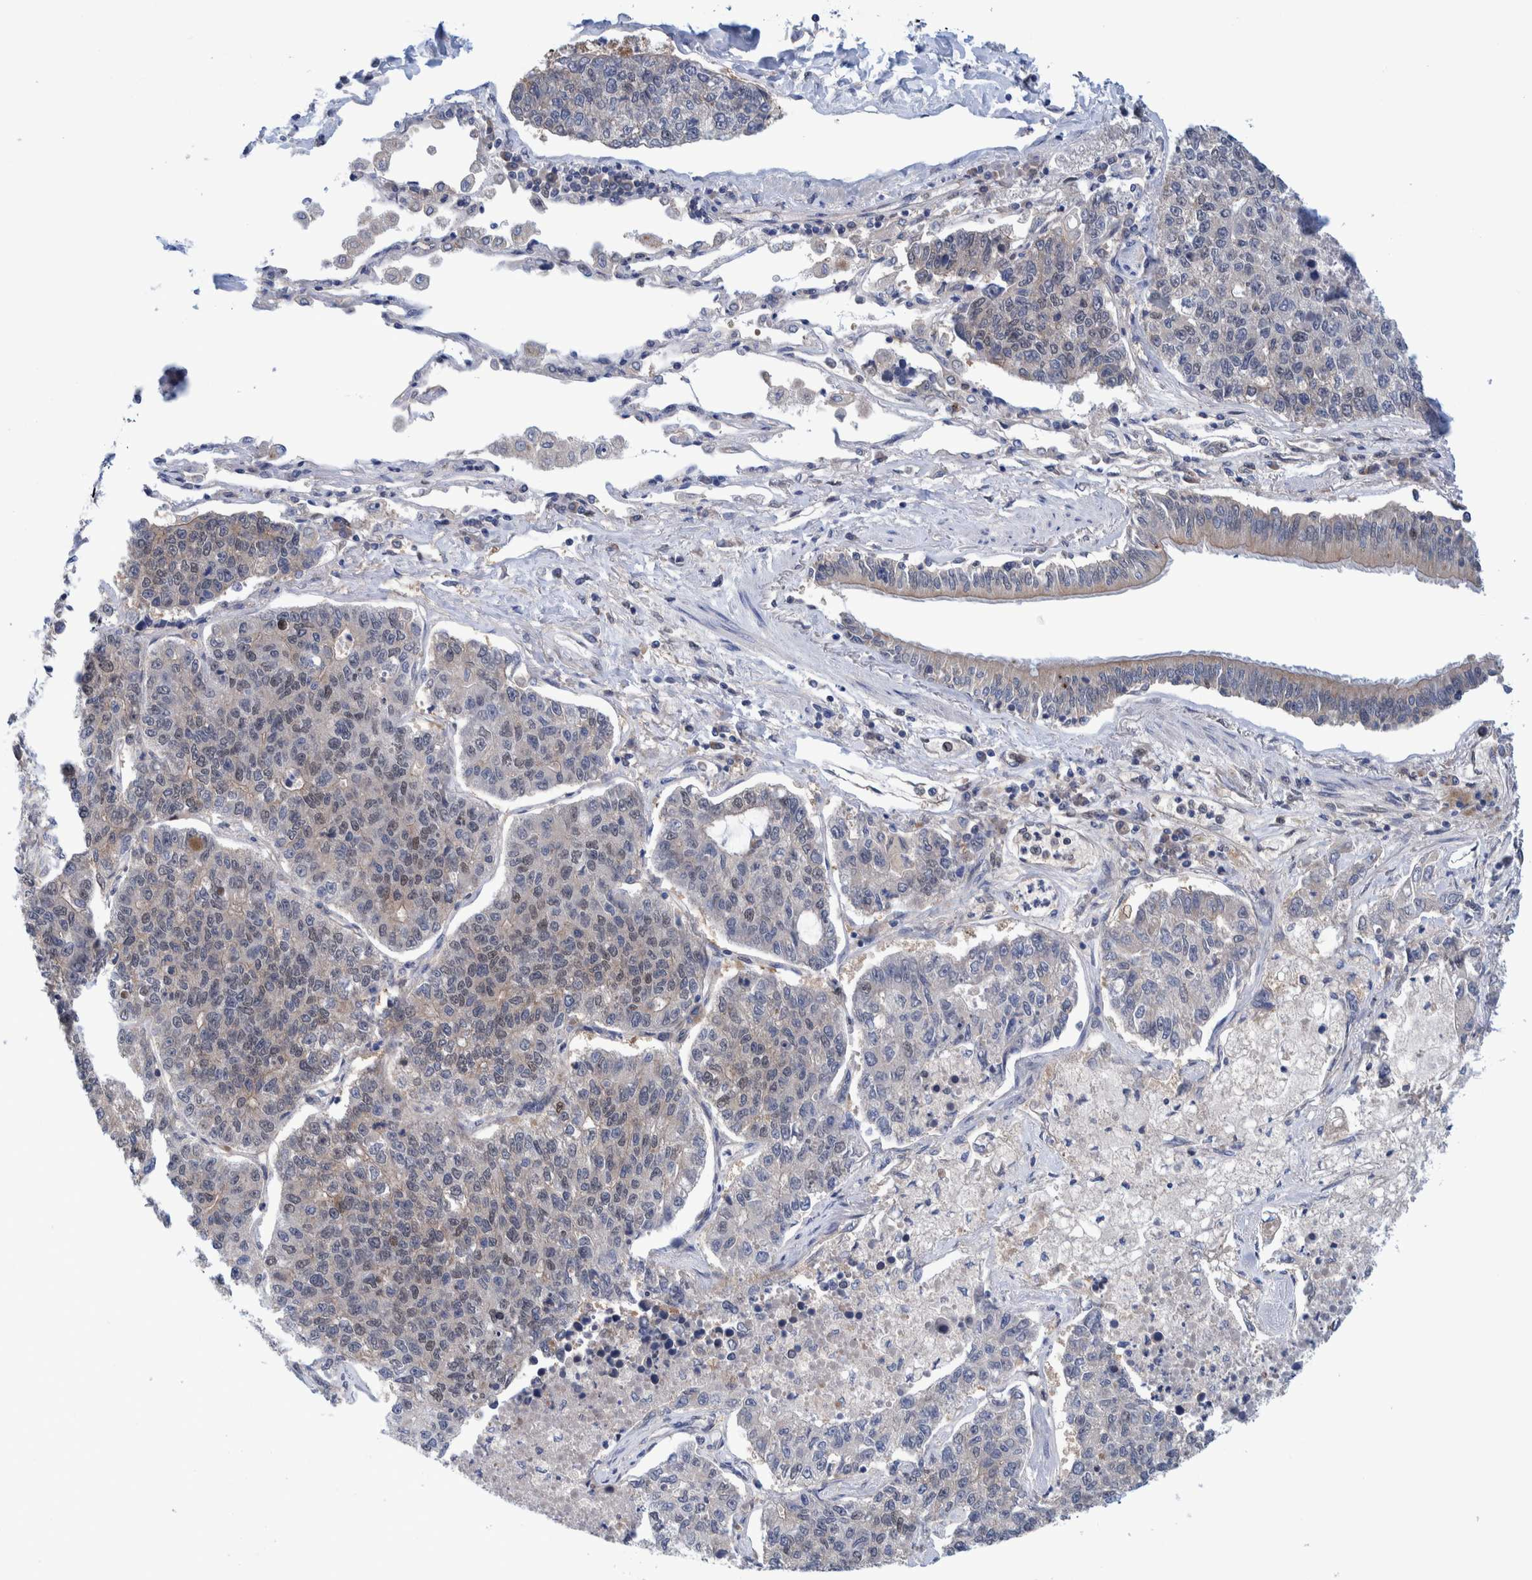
{"staining": {"intensity": "weak", "quantity": "<25%", "location": "nuclear"}, "tissue": "lung cancer", "cell_type": "Tumor cells", "image_type": "cancer", "snomed": [{"axis": "morphology", "description": "Adenocarcinoma, NOS"}, {"axis": "topography", "description": "Lung"}], "caption": "This image is of lung adenocarcinoma stained with immunohistochemistry (IHC) to label a protein in brown with the nuclei are counter-stained blue. There is no staining in tumor cells.", "gene": "PFAS", "patient": {"sex": "male", "age": 49}}